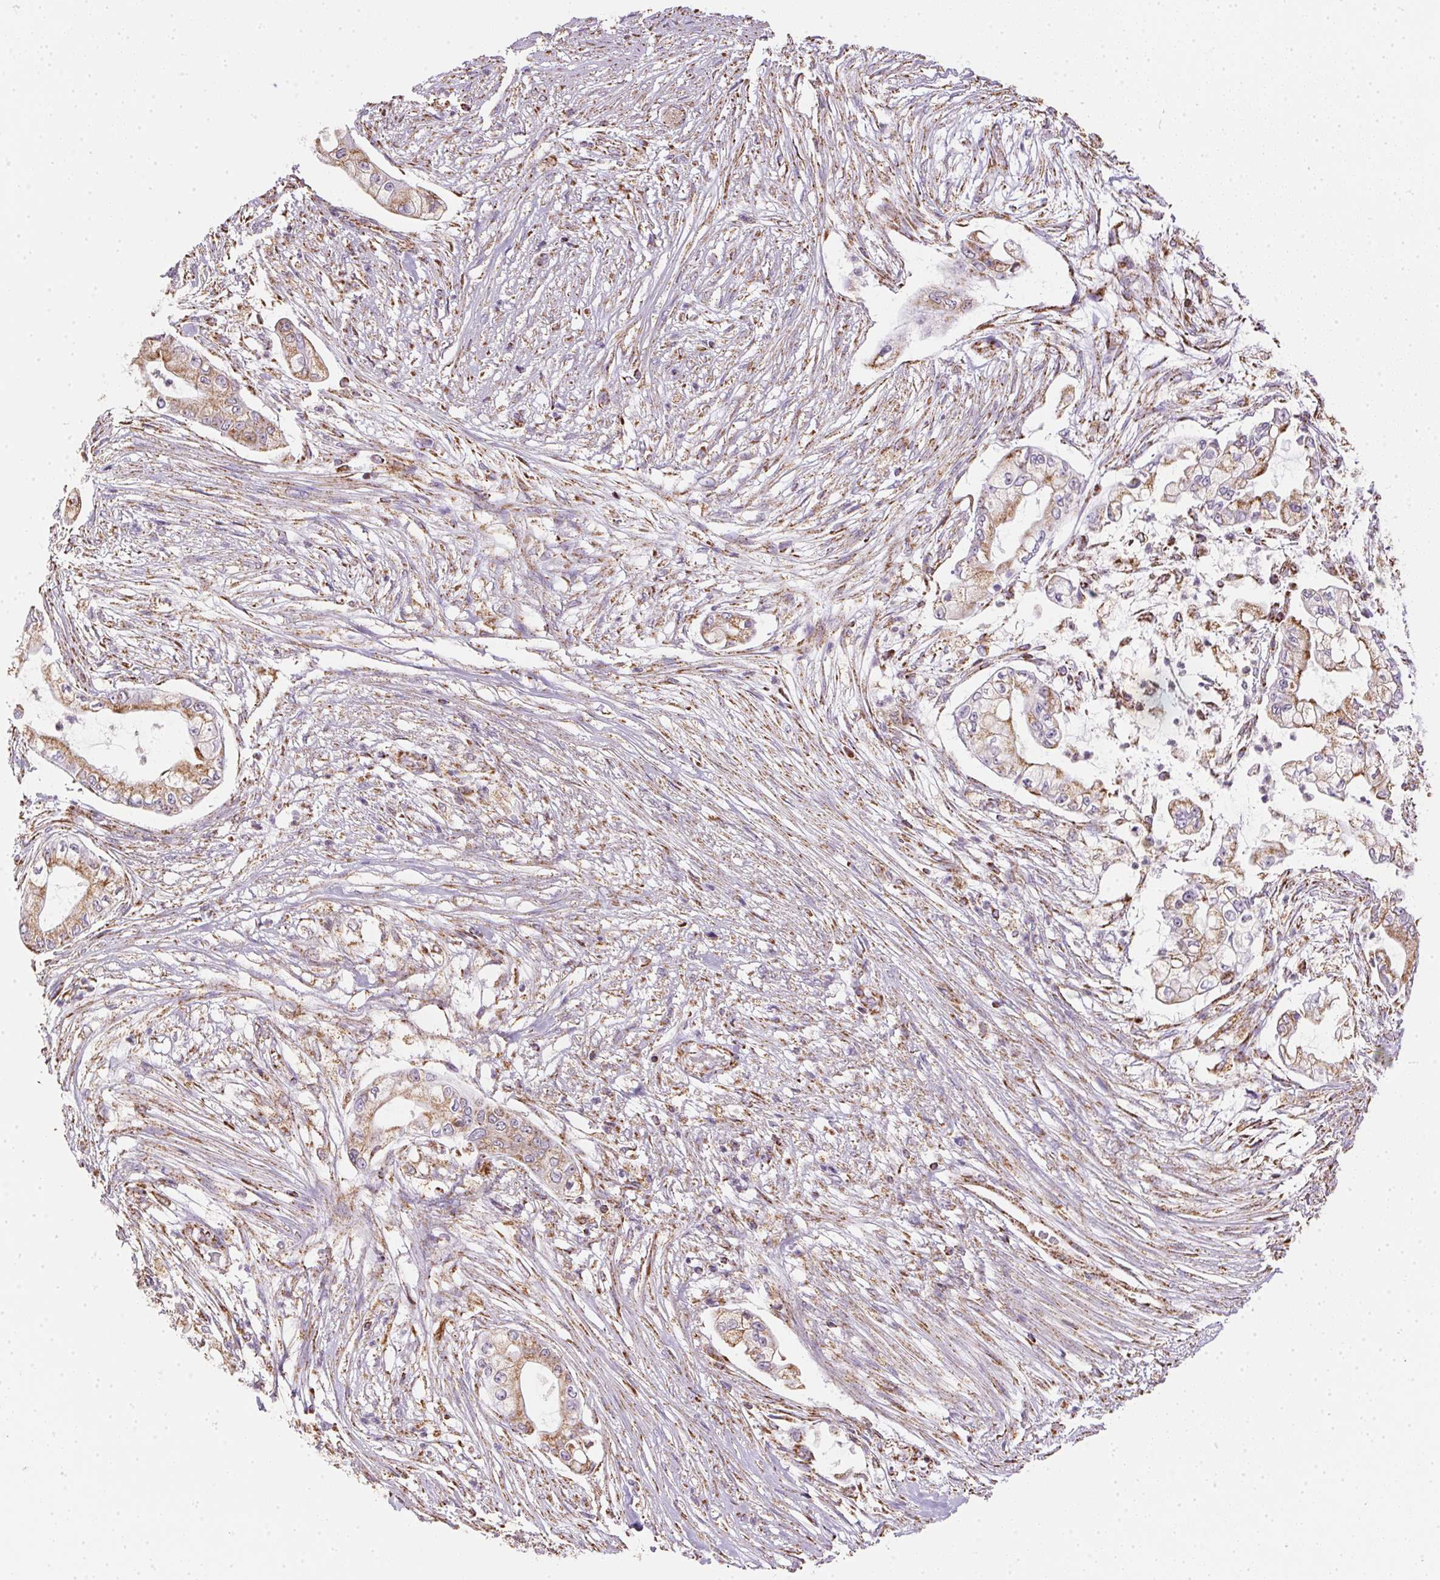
{"staining": {"intensity": "moderate", "quantity": ">75%", "location": "cytoplasmic/membranous"}, "tissue": "pancreatic cancer", "cell_type": "Tumor cells", "image_type": "cancer", "snomed": [{"axis": "morphology", "description": "Adenocarcinoma, NOS"}, {"axis": "topography", "description": "Pancreas"}], "caption": "Pancreatic cancer (adenocarcinoma) stained with a protein marker displays moderate staining in tumor cells.", "gene": "MAPK11", "patient": {"sex": "female", "age": 69}}